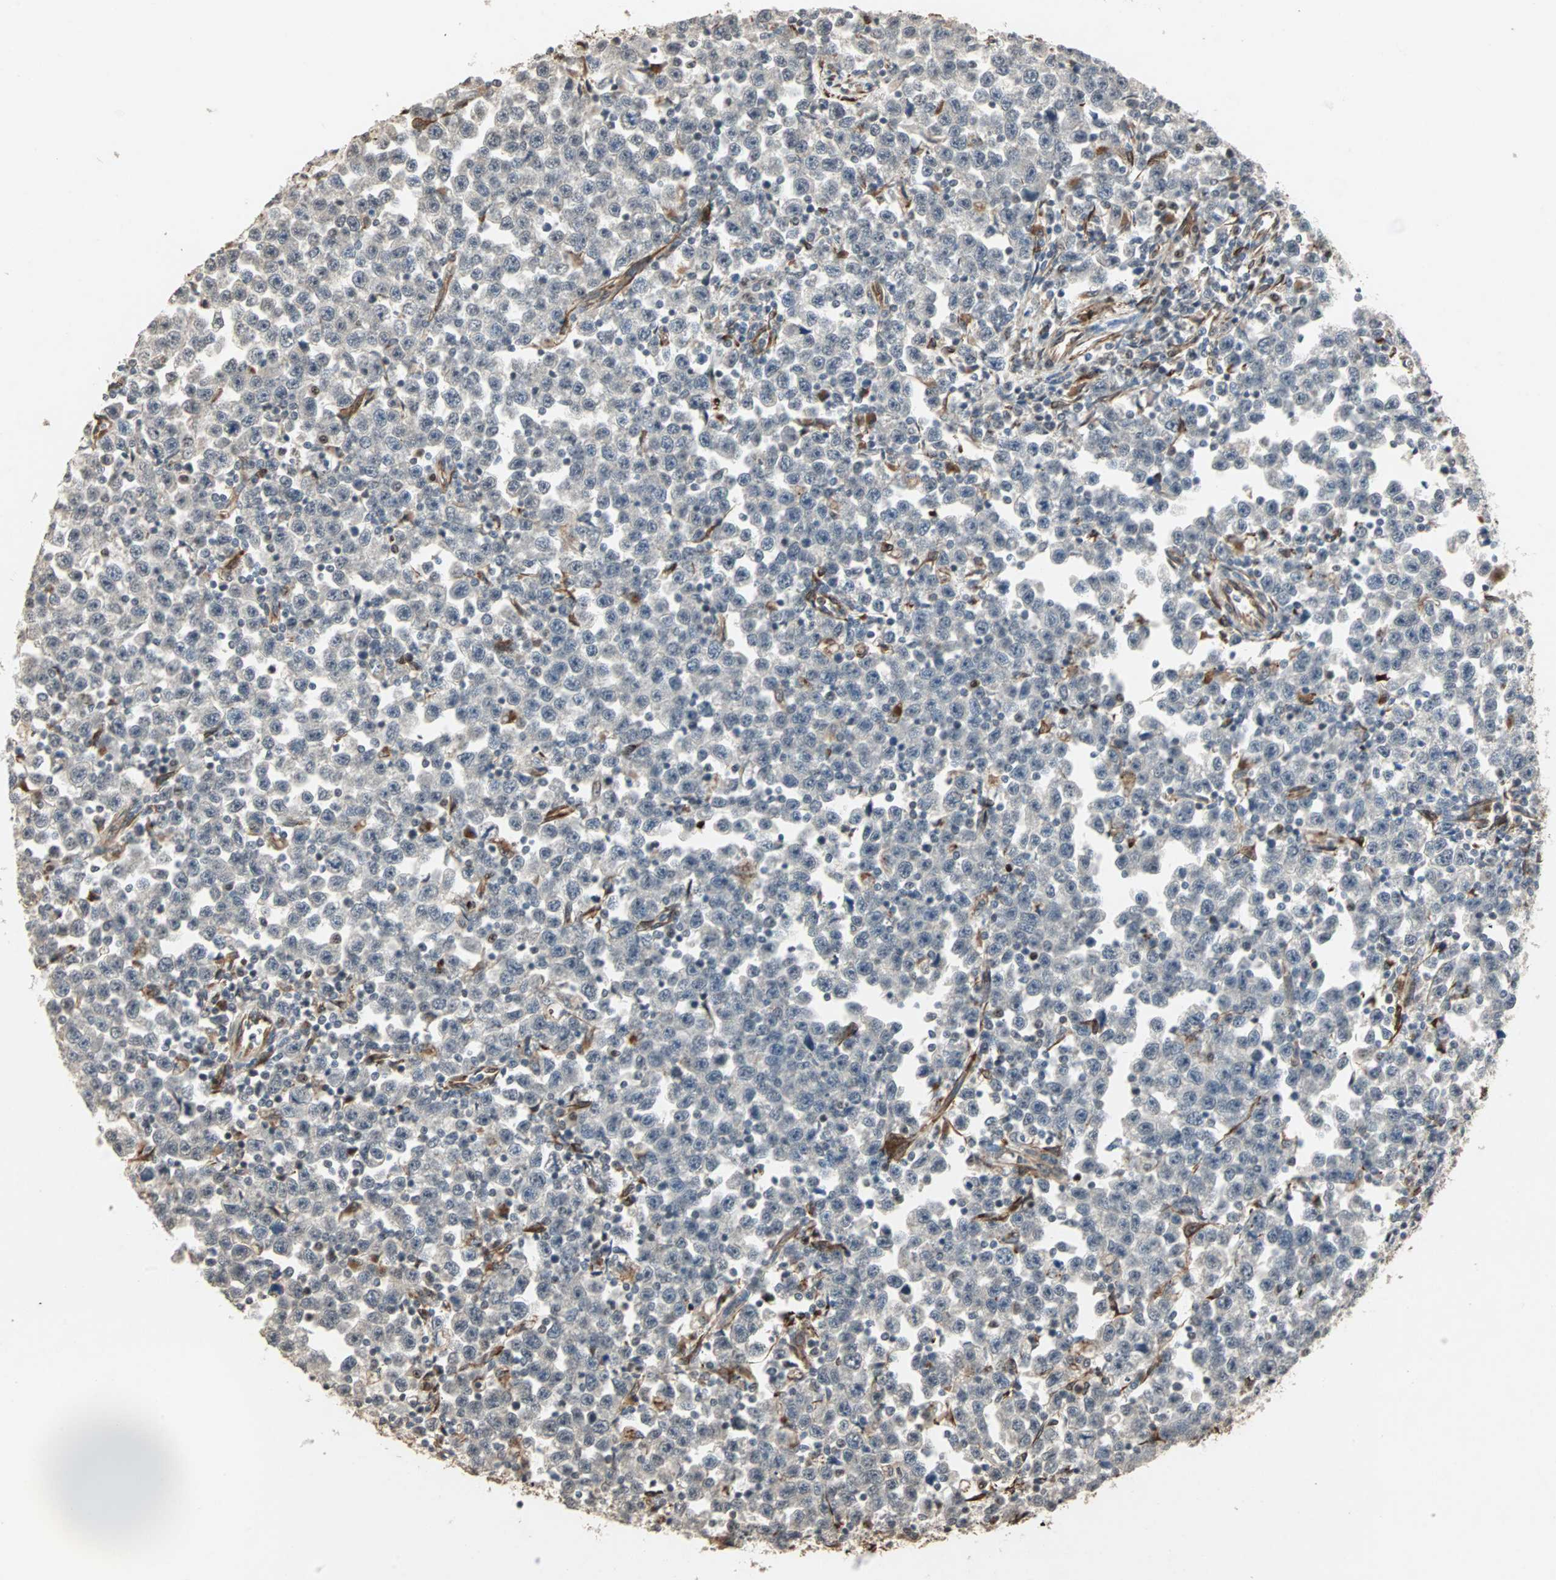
{"staining": {"intensity": "negative", "quantity": "none", "location": "none"}, "tissue": "testis cancer", "cell_type": "Tumor cells", "image_type": "cancer", "snomed": [{"axis": "morphology", "description": "Seminoma, NOS"}, {"axis": "topography", "description": "Testis"}], "caption": "This is a micrograph of immunohistochemistry (IHC) staining of testis seminoma, which shows no staining in tumor cells.", "gene": "TRPV4", "patient": {"sex": "male", "age": 43}}